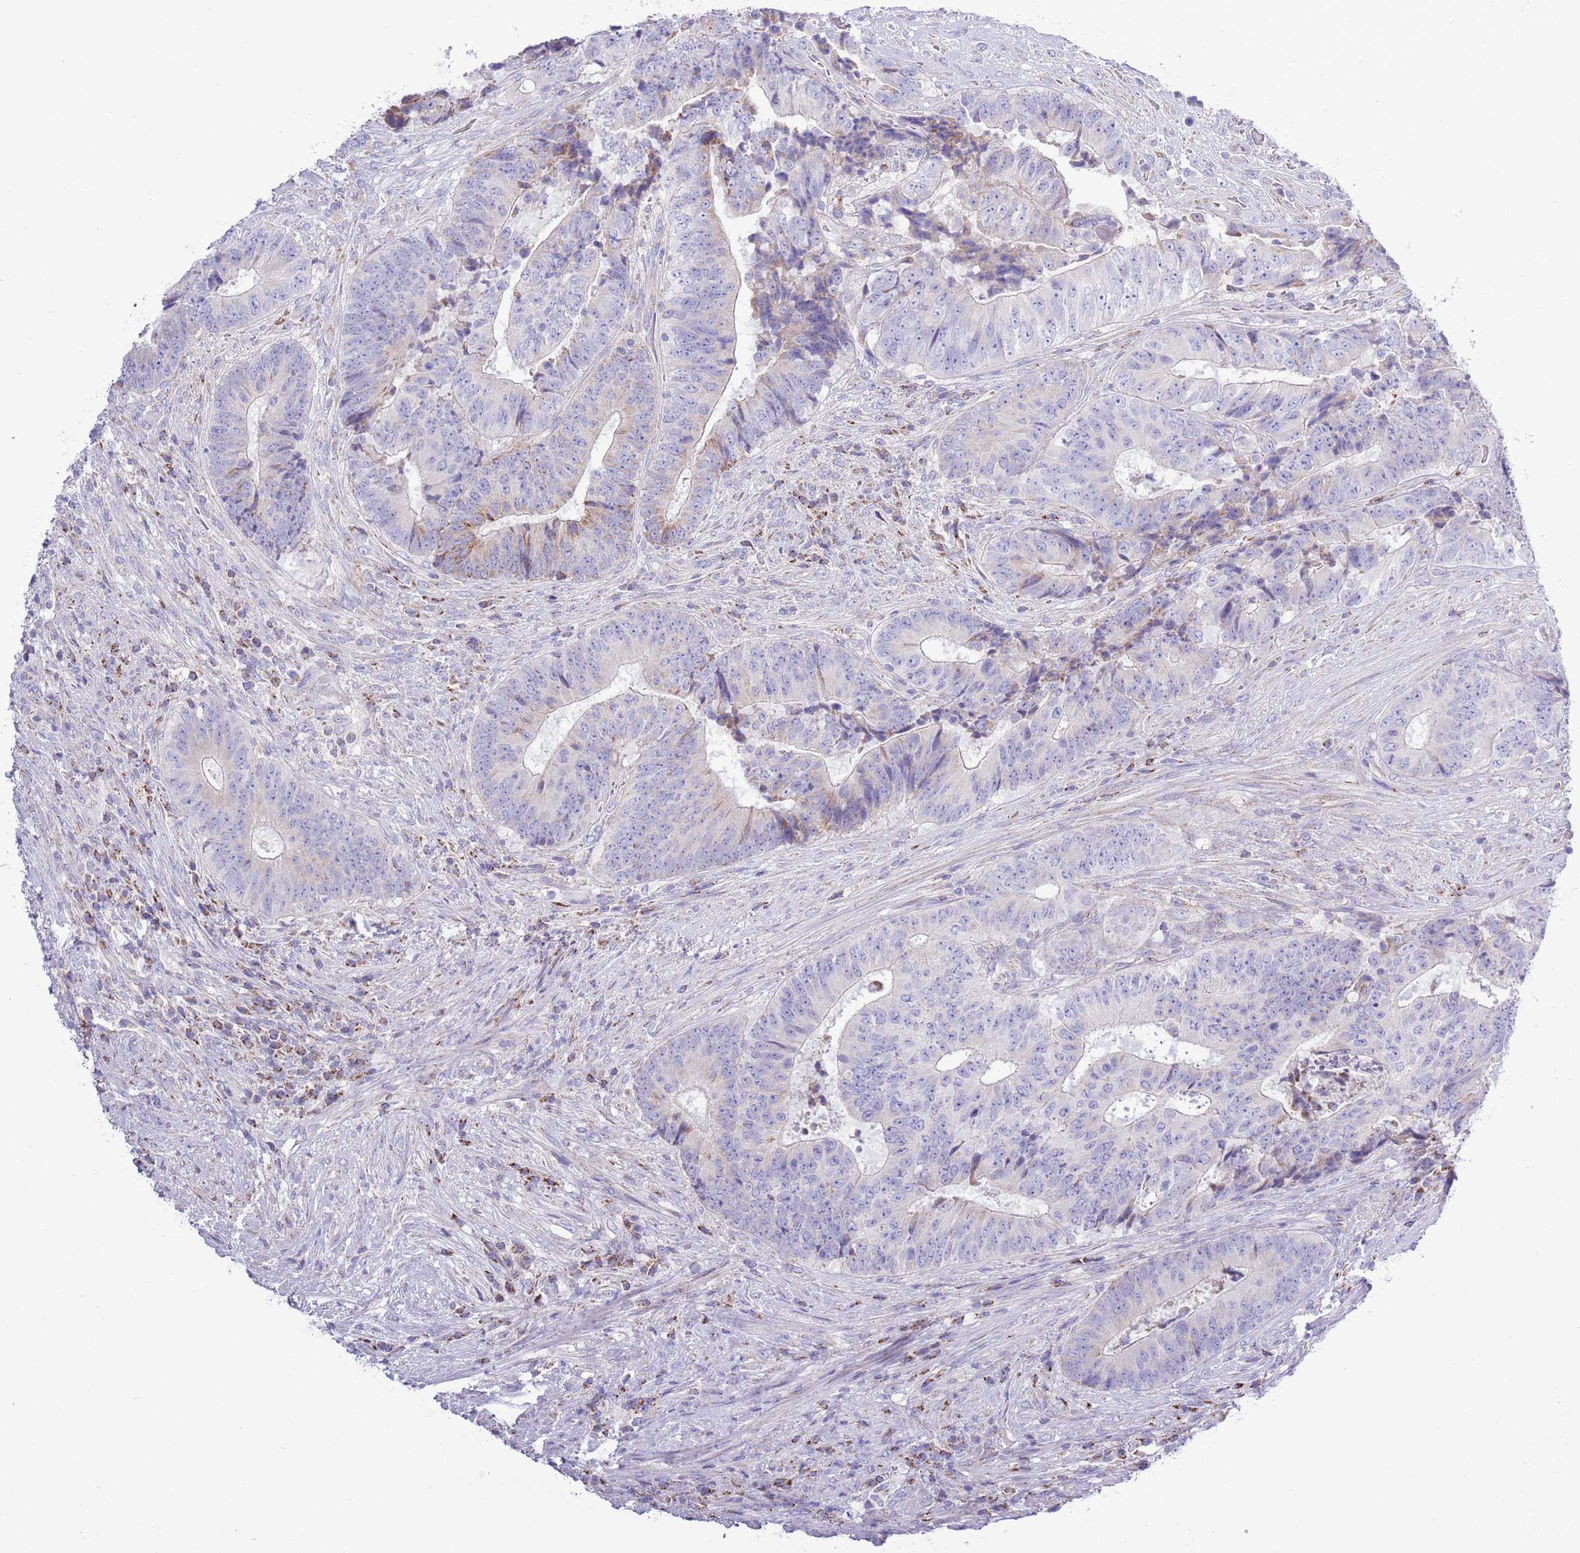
{"staining": {"intensity": "weak", "quantity": "<25%", "location": "cytoplasmic/membranous"}, "tissue": "colorectal cancer", "cell_type": "Tumor cells", "image_type": "cancer", "snomed": [{"axis": "morphology", "description": "Adenocarcinoma, NOS"}, {"axis": "topography", "description": "Rectum"}], "caption": "Immunohistochemistry of colorectal adenocarcinoma reveals no positivity in tumor cells.", "gene": "ATP6V1B1", "patient": {"sex": "male", "age": 72}}